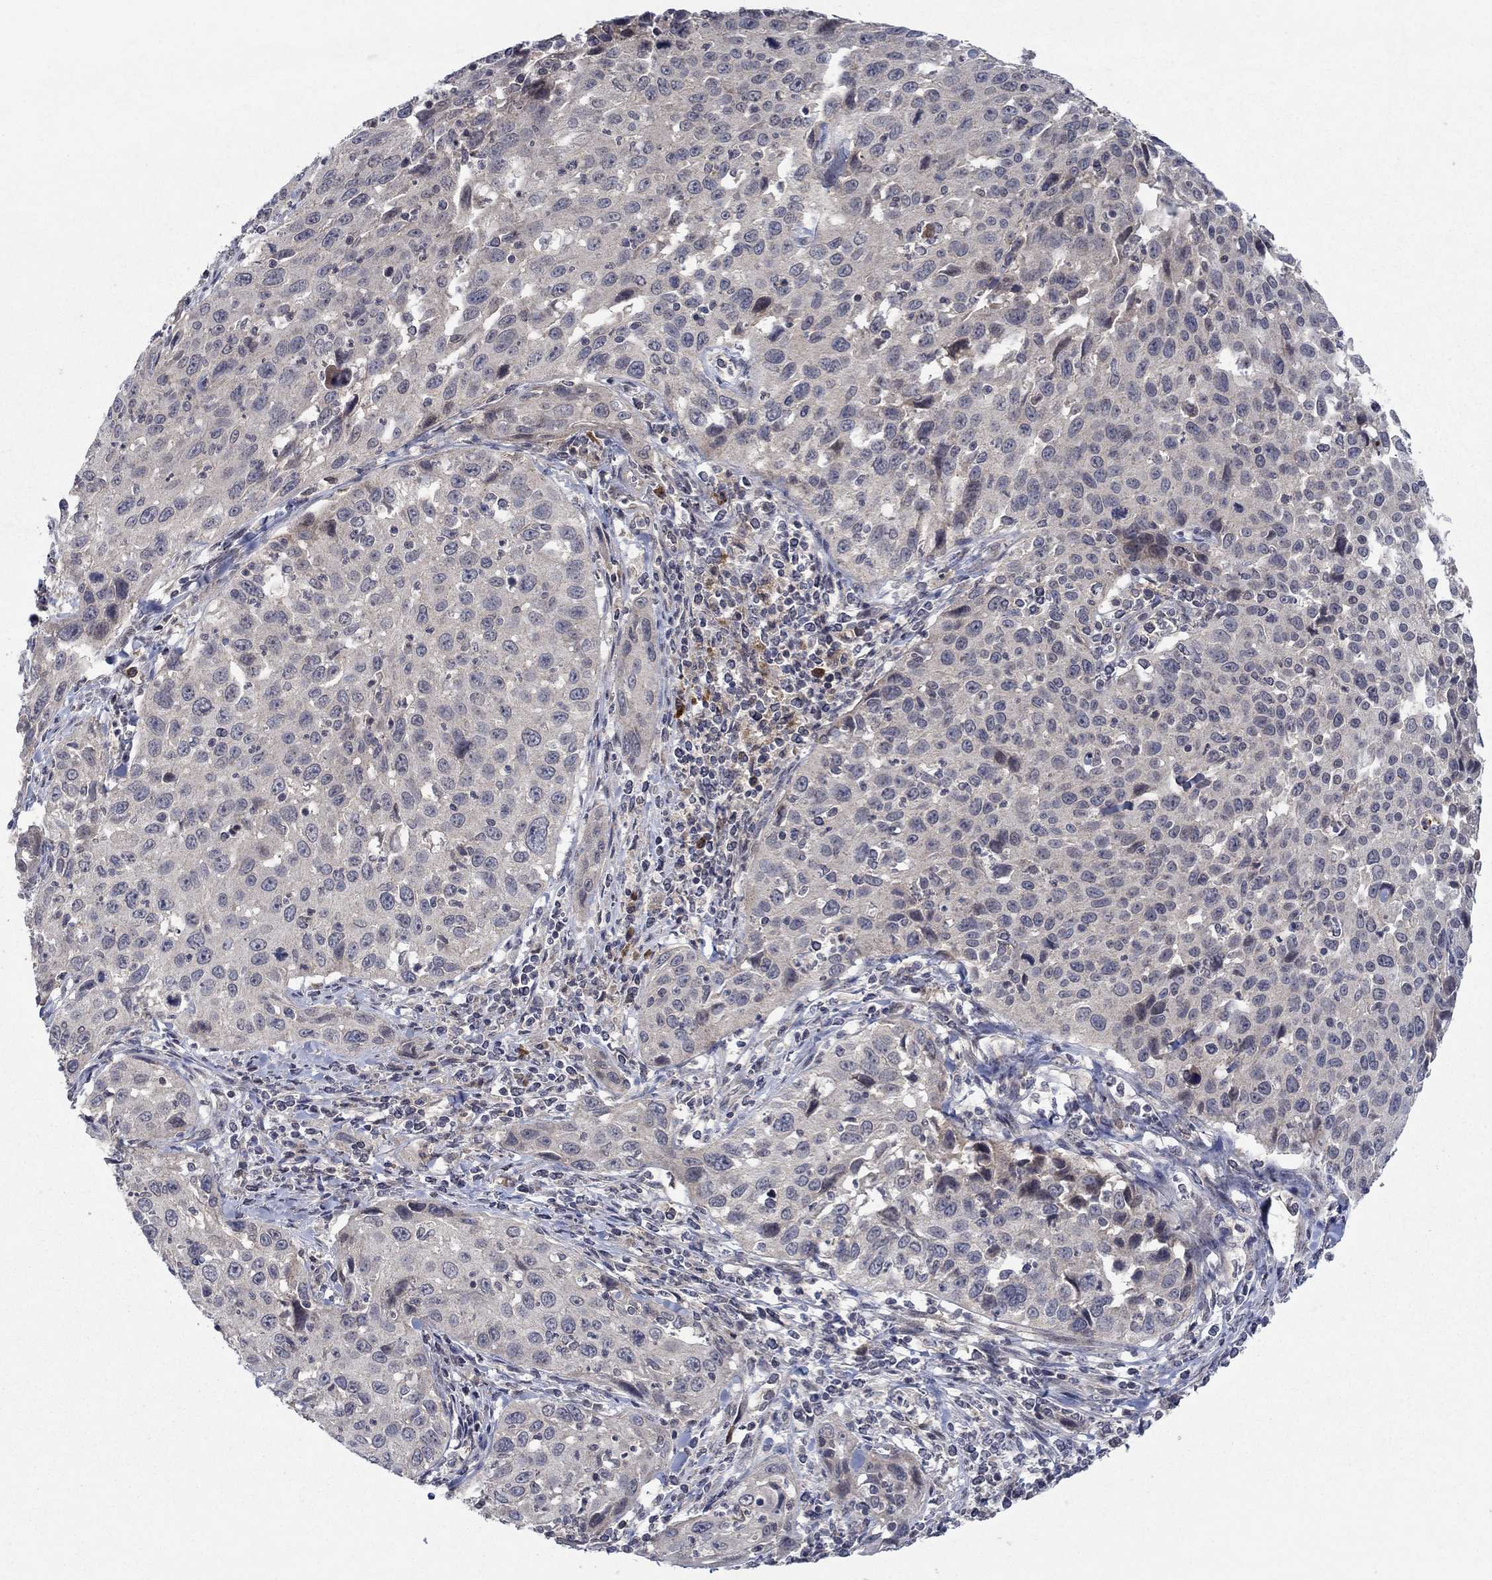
{"staining": {"intensity": "negative", "quantity": "none", "location": "none"}, "tissue": "cervical cancer", "cell_type": "Tumor cells", "image_type": "cancer", "snomed": [{"axis": "morphology", "description": "Squamous cell carcinoma, NOS"}, {"axis": "topography", "description": "Cervix"}], "caption": "Tumor cells show no significant protein positivity in cervical squamous cell carcinoma.", "gene": "IL4", "patient": {"sex": "female", "age": 26}}